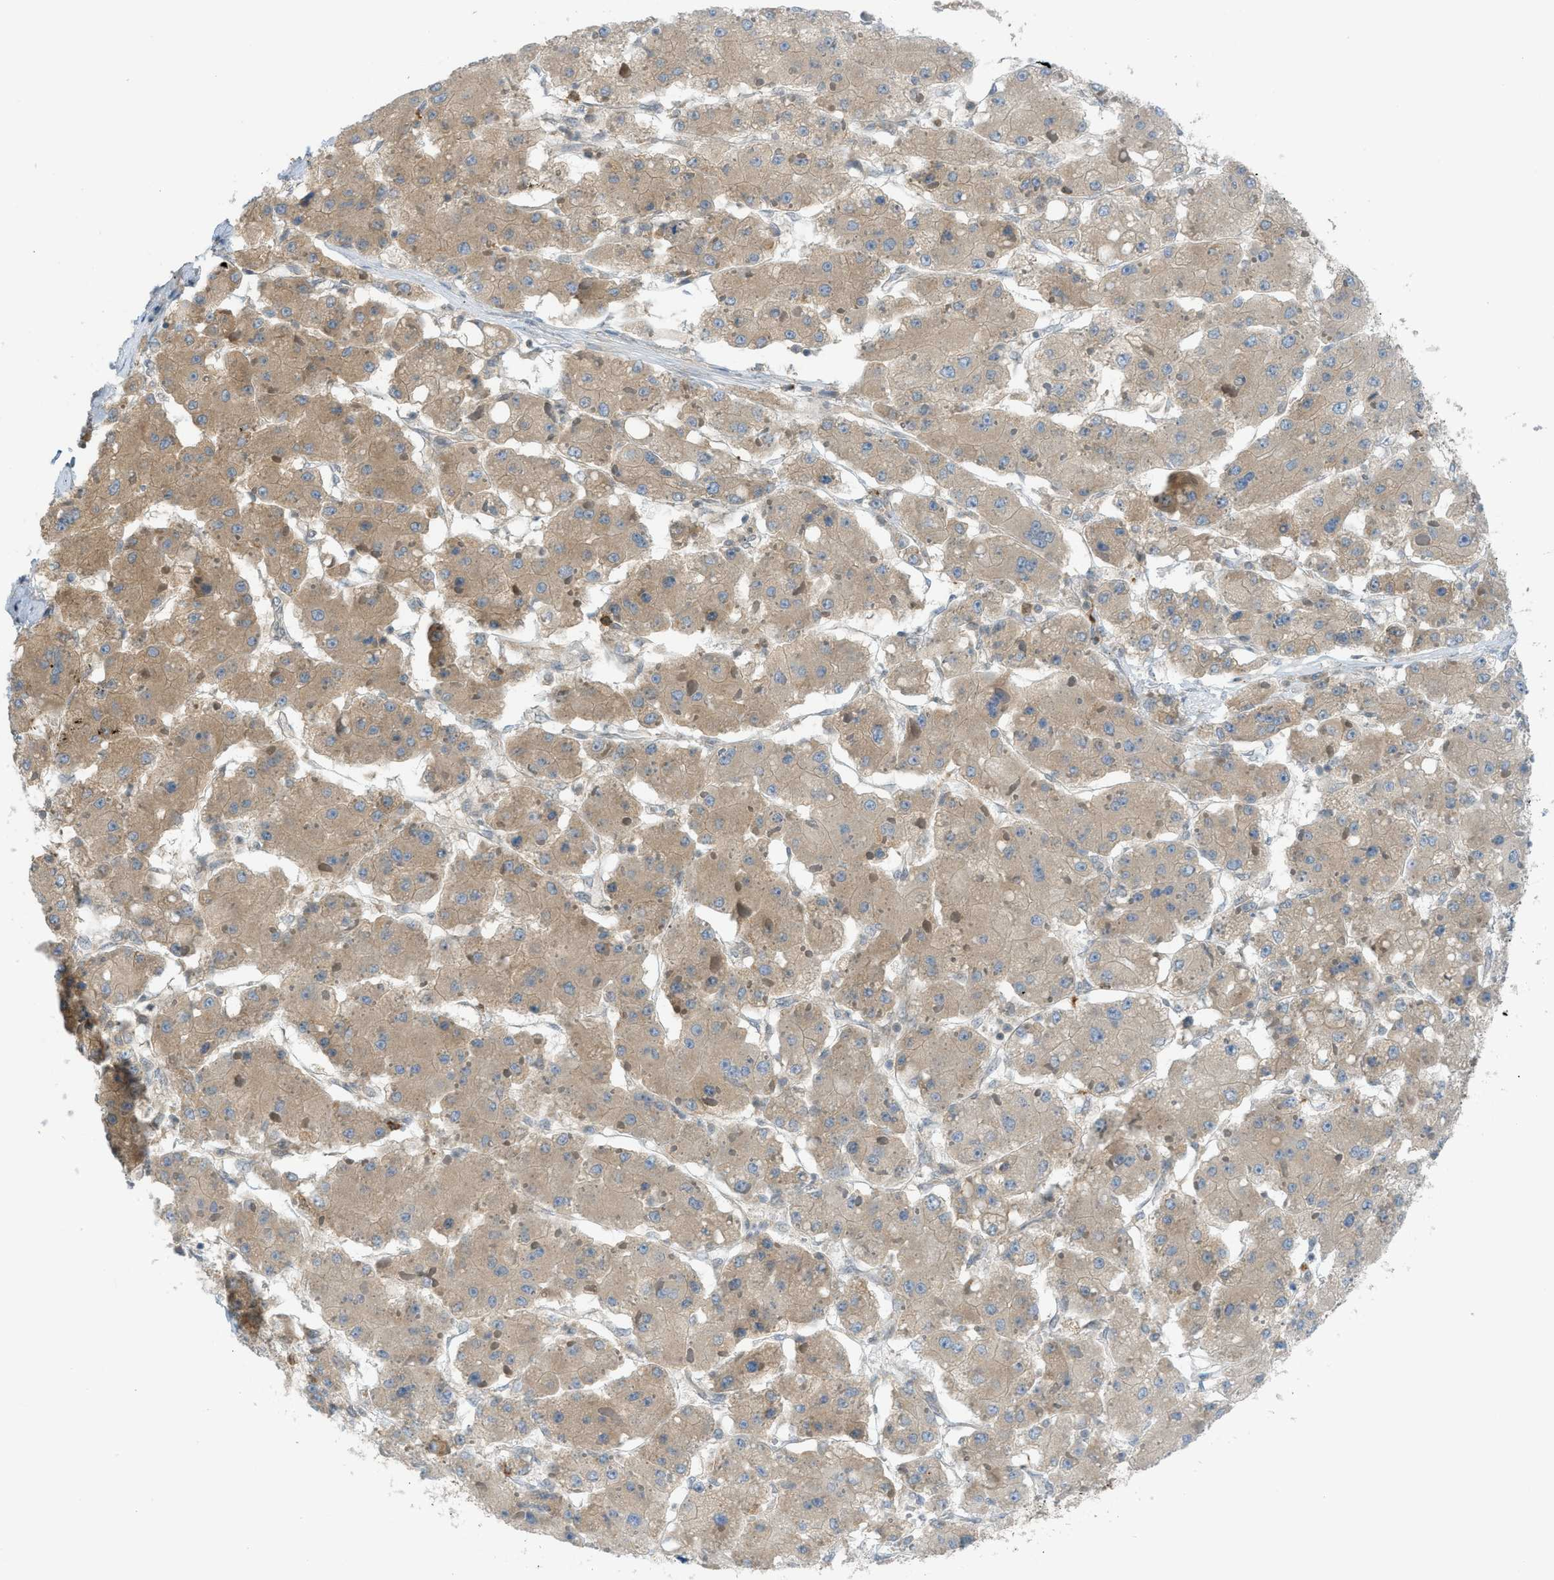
{"staining": {"intensity": "moderate", "quantity": ">75%", "location": "cytoplasmic/membranous"}, "tissue": "liver cancer", "cell_type": "Tumor cells", "image_type": "cancer", "snomed": [{"axis": "morphology", "description": "Carcinoma, Hepatocellular, NOS"}, {"axis": "topography", "description": "Liver"}], "caption": "A brown stain shows moderate cytoplasmic/membranous positivity of a protein in human liver cancer (hepatocellular carcinoma) tumor cells.", "gene": "DYRK1A", "patient": {"sex": "female", "age": 73}}